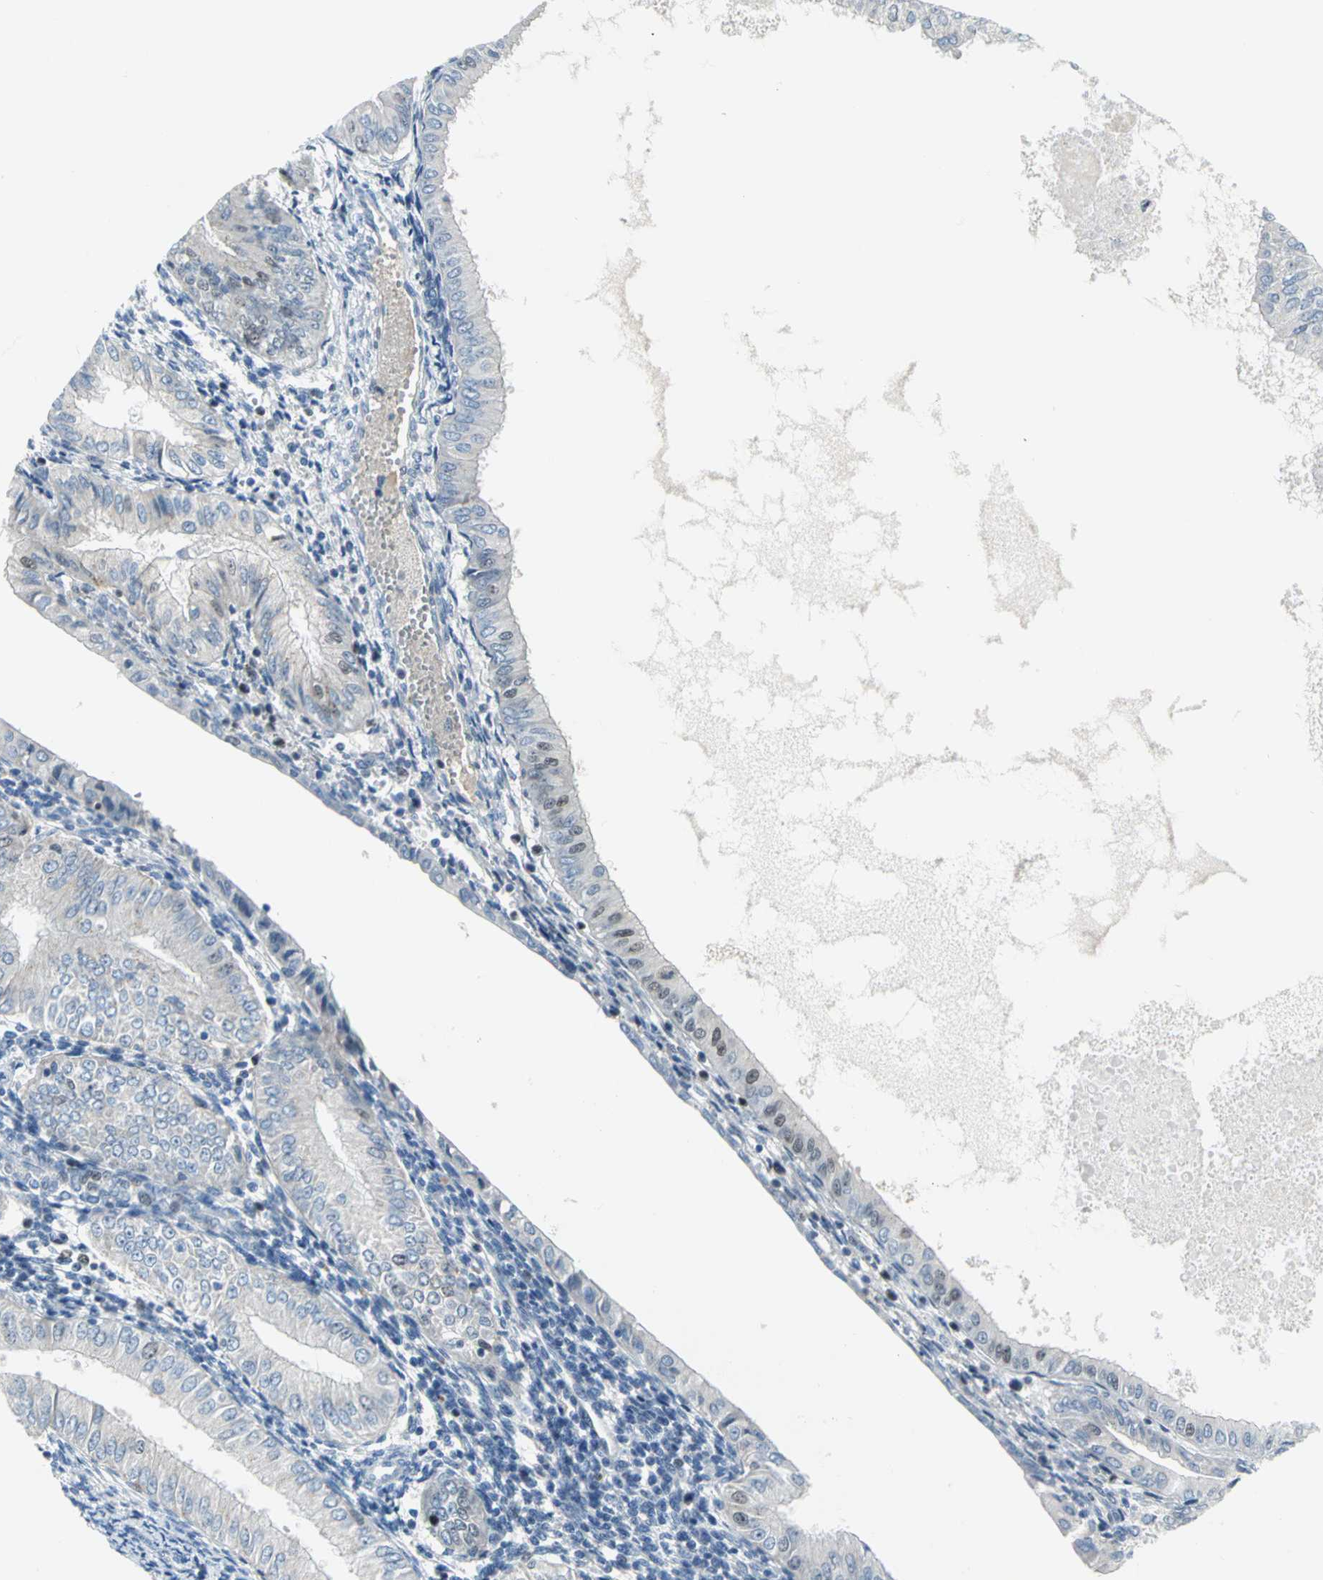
{"staining": {"intensity": "moderate", "quantity": "<25%", "location": "nuclear"}, "tissue": "endometrial cancer", "cell_type": "Tumor cells", "image_type": "cancer", "snomed": [{"axis": "morphology", "description": "Adenocarcinoma, NOS"}, {"axis": "topography", "description": "Endometrium"}], "caption": "This micrograph displays IHC staining of endometrial cancer, with low moderate nuclear positivity in about <25% of tumor cells.", "gene": "MCM4", "patient": {"sex": "female", "age": 53}}